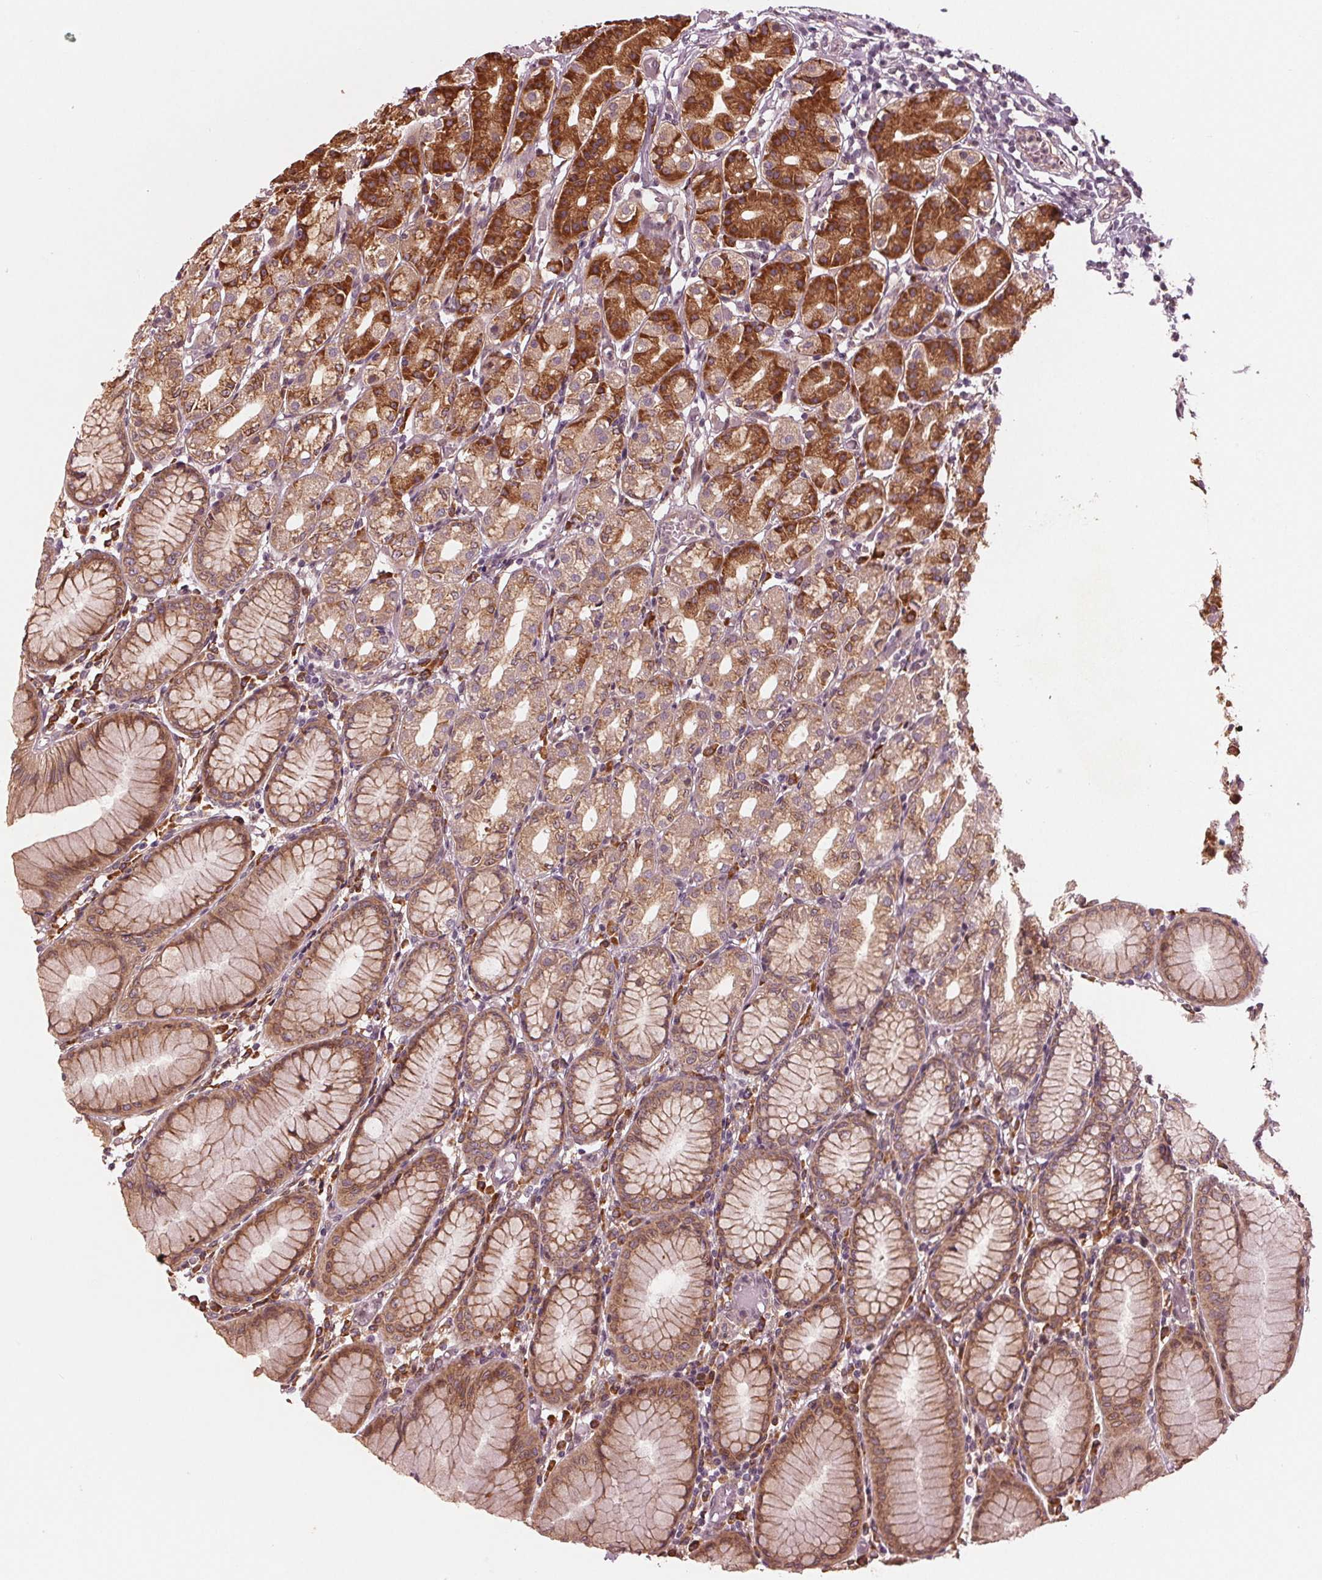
{"staining": {"intensity": "strong", "quantity": "25%-75%", "location": "cytoplasmic/membranous"}, "tissue": "stomach", "cell_type": "Glandular cells", "image_type": "normal", "snomed": [{"axis": "morphology", "description": "Normal tissue, NOS"}, {"axis": "topography", "description": "Stomach"}], "caption": "Immunohistochemical staining of normal stomach reveals 25%-75% levels of strong cytoplasmic/membranous protein expression in approximately 25%-75% of glandular cells. (Stains: DAB in brown, nuclei in blue, Microscopy: brightfield microscopy at high magnification).", "gene": "CMIP", "patient": {"sex": "female", "age": 57}}